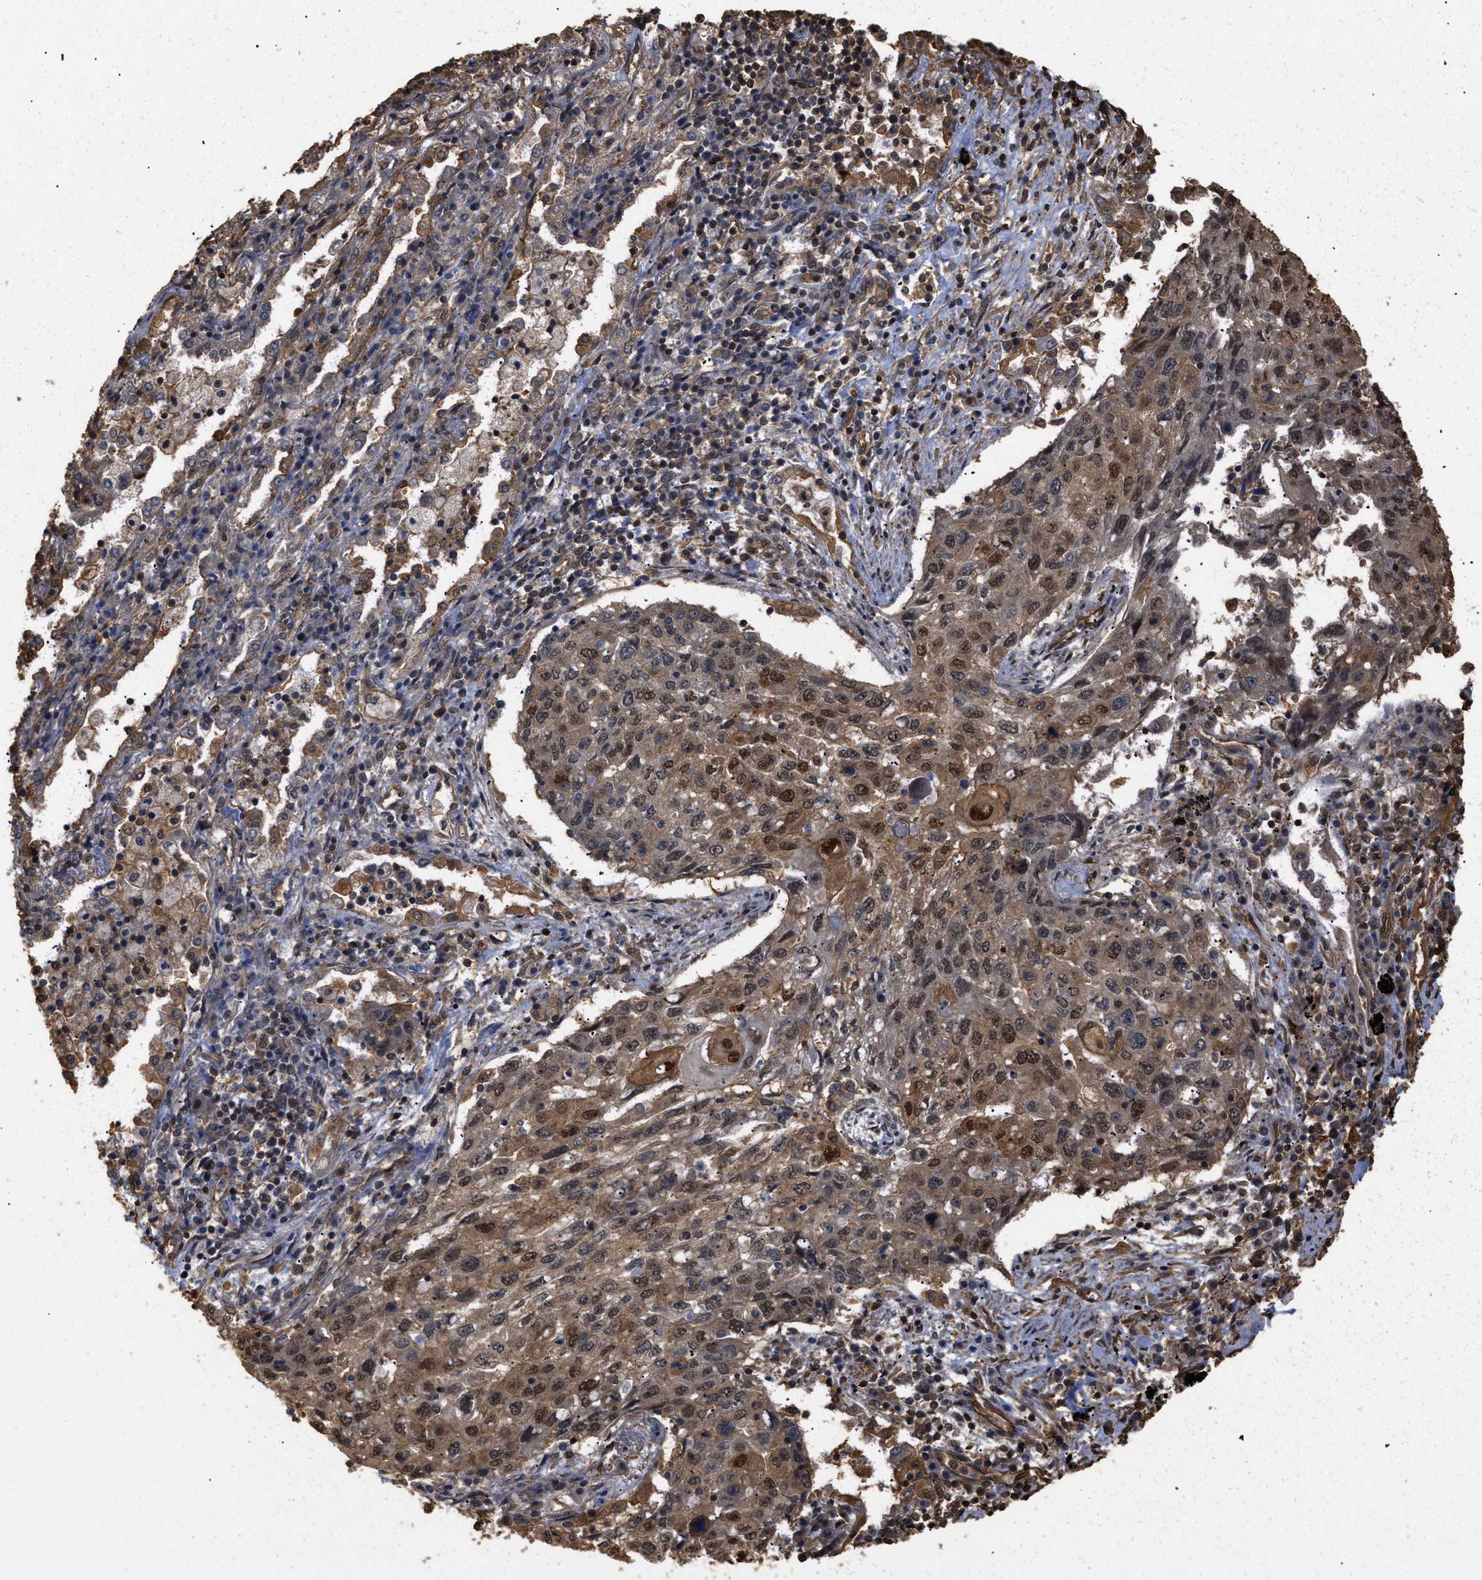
{"staining": {"intensity": "moderate", "quantity": ">75%", "location": "cytoplasmic/membranous,nuclear"}, "tissue": "lung cancer", "cell_type": "Tumor cells", "image_type": "cancer", "snomed": [{"axis": "morphology", "description": "Squamous cell carcinoma, NOS"}, {"axis": "topography", "description": "Lung"}], "caption": "A brown stain shows moderate cytoplasmic/membranous and nuclear positivity of a protein in human lung cancer (squamous cell carcinoma) tumor cells. (DAB IHC with brightfield microscopy, high magnification).", "gene": "CALM1", "patient": {"sex": "female", "age": 63}}